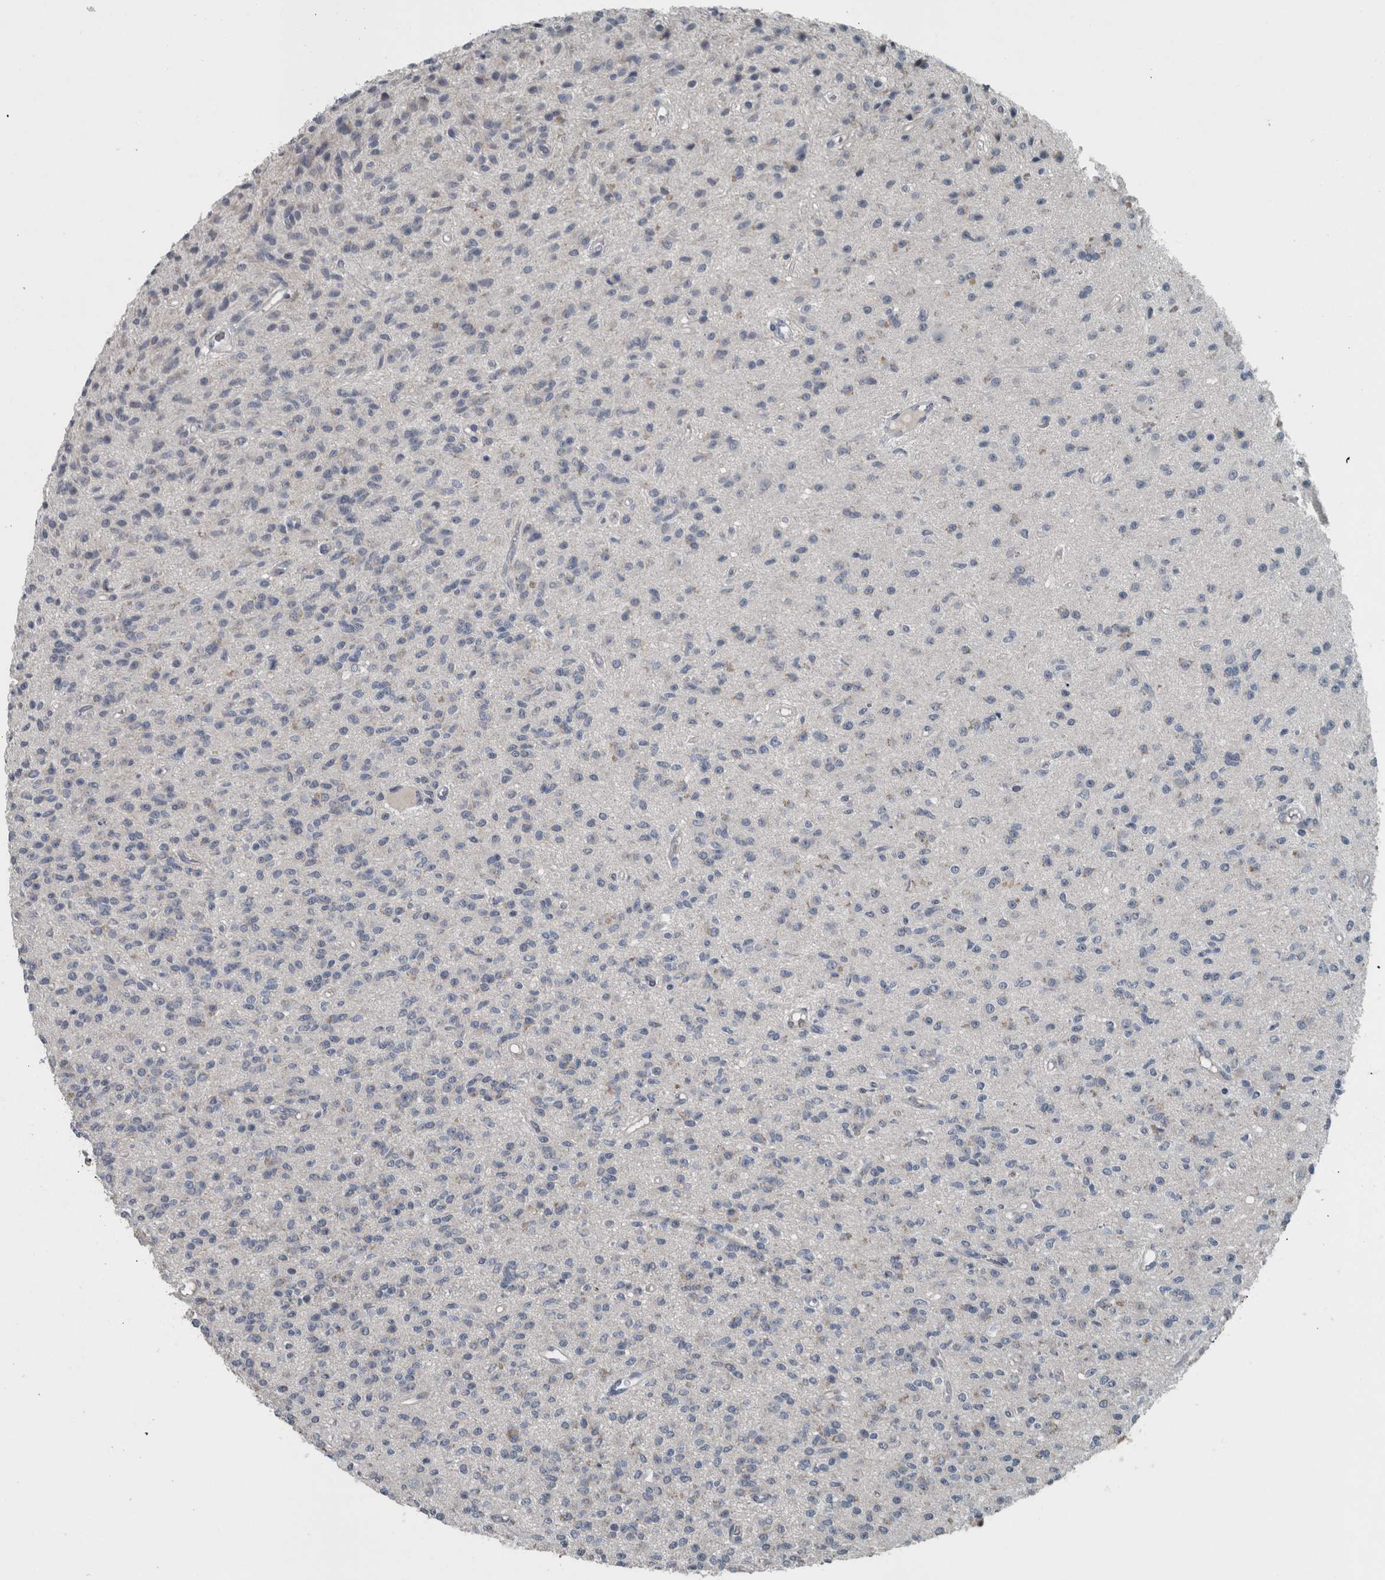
{"staining": {"intensity": "negative", "quantity": "none", "location": "none"}, "tissue": "glioma", "cell_type": "Tumor cells", "image_type": "cancer", "snomed": [{"axis": "morphology", "description": "Glioma, malignant, High grade"}, {"axis": "topography", "description": "Brain"}], "caption": "High power microscopy image of an immunohistochemistry photomicrograph of glioma, revealing no significant staining in tumor cells. (Immunohistochemistry (ihc), brightfield microscopy, high magnification).", "gene": "KRT20", "patient": {"sex": "male", "age": 34}}